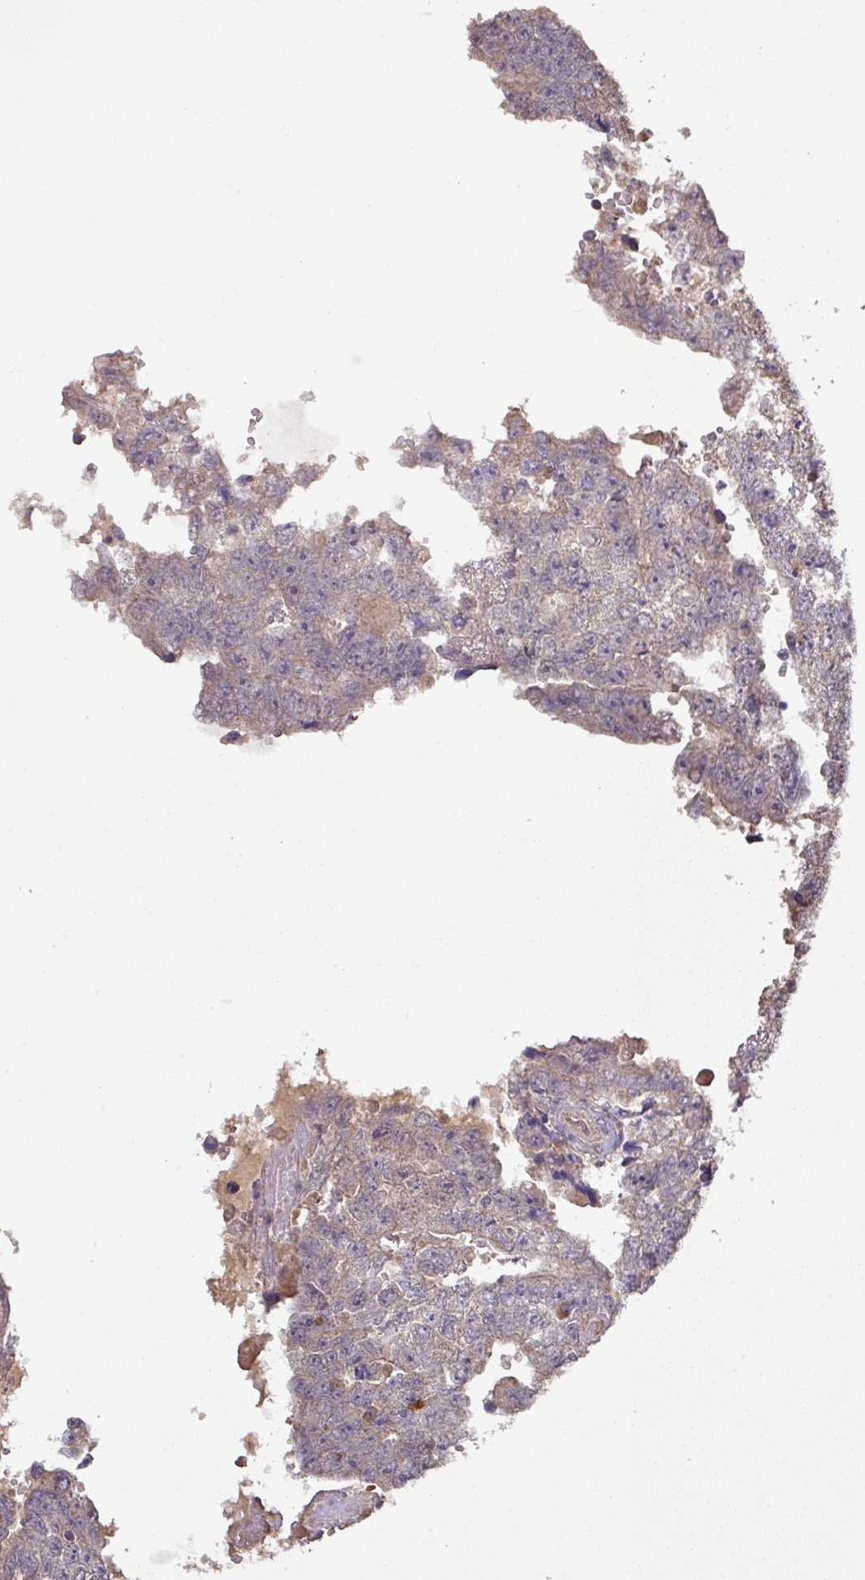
{"staining": {"intensity": "weak", "quantity": "<25%", "location": "cytoplasmic/membranous"}, "tissue": "testis cancer", "cell_type": "Tumor cells", "image_type": "cancer", "snomed": [{"axis": "morphology", "description": "Carcinoma, Embryonal, NOS"}, {"axis": "topography", "description": "Testis"}], "caption": "DAB (3,3'-diaminobenzidine) immunohistochemical staining of human embryonal carcinoma (testis) shows no significant positivity in tumor cells.", "gene": "ISLR", "patient": {"sex": "male", "age": 25}}